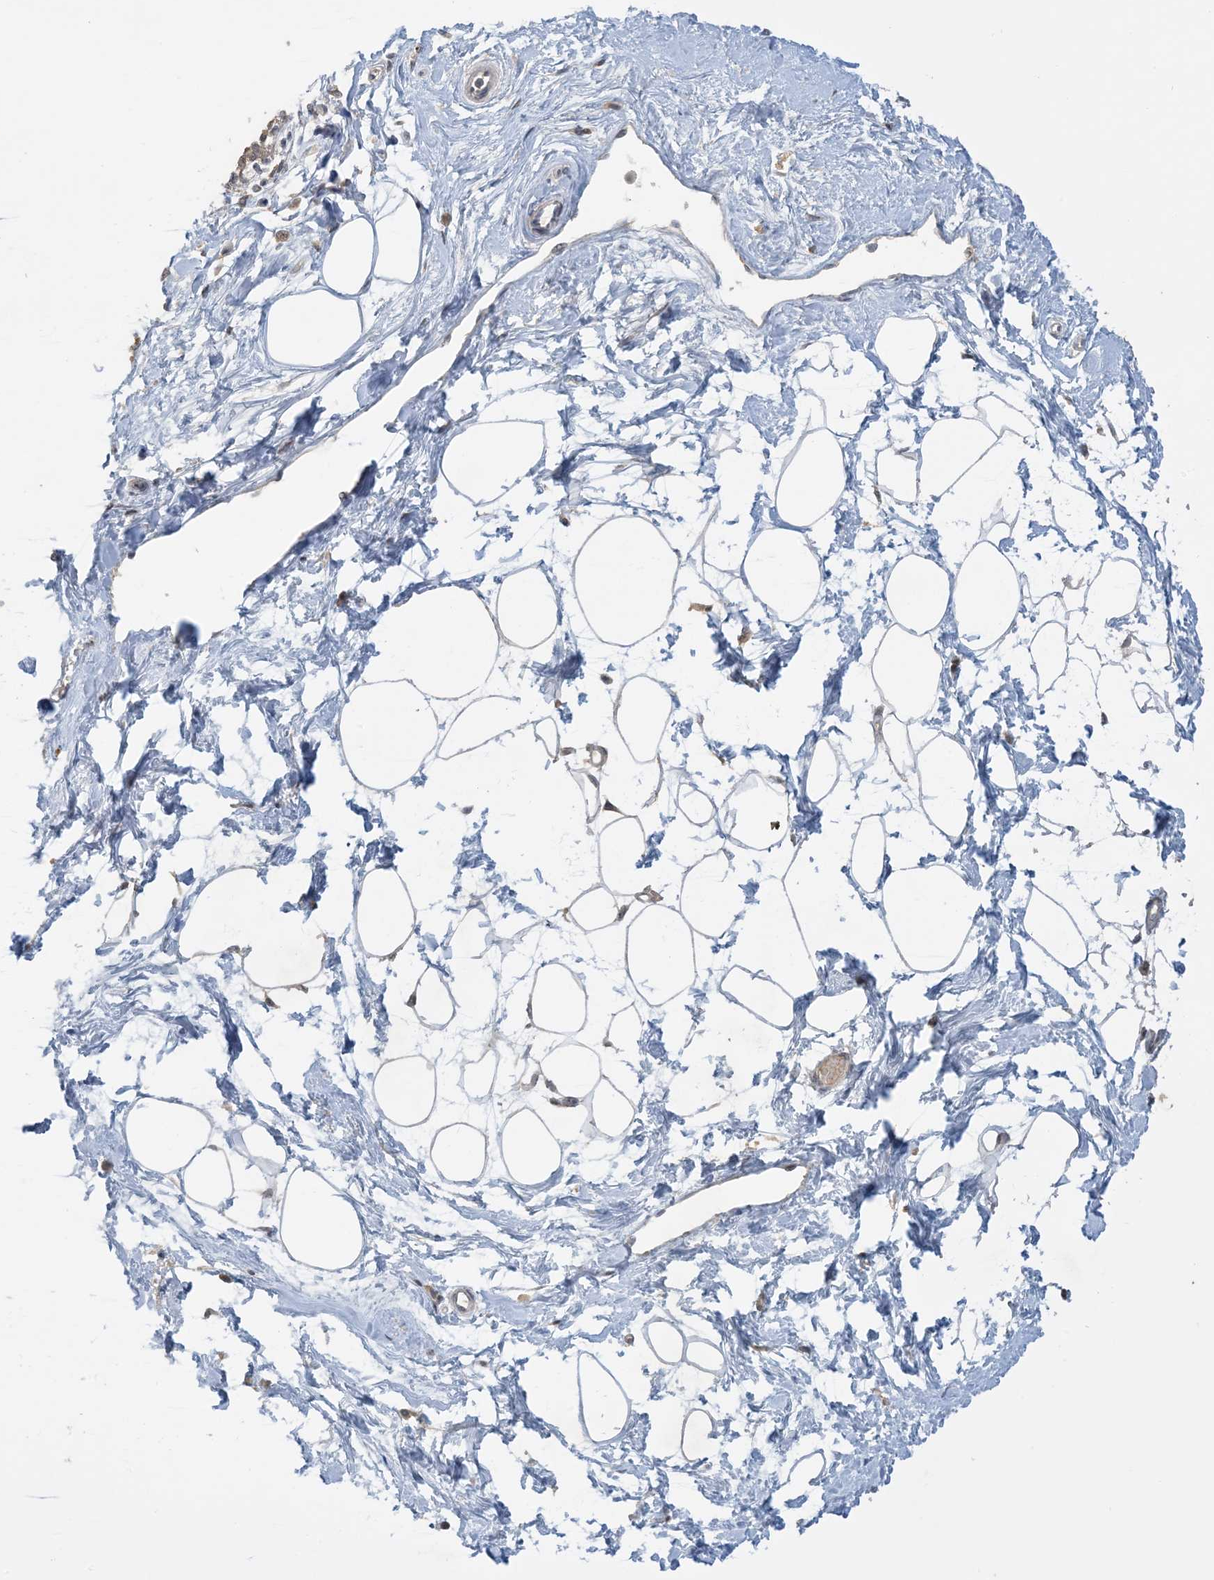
{"staining": {"intensity": "negative", "quantity": "none", "location": "none"}, "tissue": "breast", "cell_type": "Adipocytes", "image_type": "normal", "snomed": [{"axis": "morphology", "description": "Normal tissue, NOS"}, {"axis": "topography", "description": "Breast"}], "caption": "This micrograph is of normal breast stained with immunohistochemistry (IHC) to label a protein in brown with the nuclei are counter-stained blue. There is no expression in adipocytes.", "gene": "UBE2E1", "patient": {"sex": "female", "age": 45}}